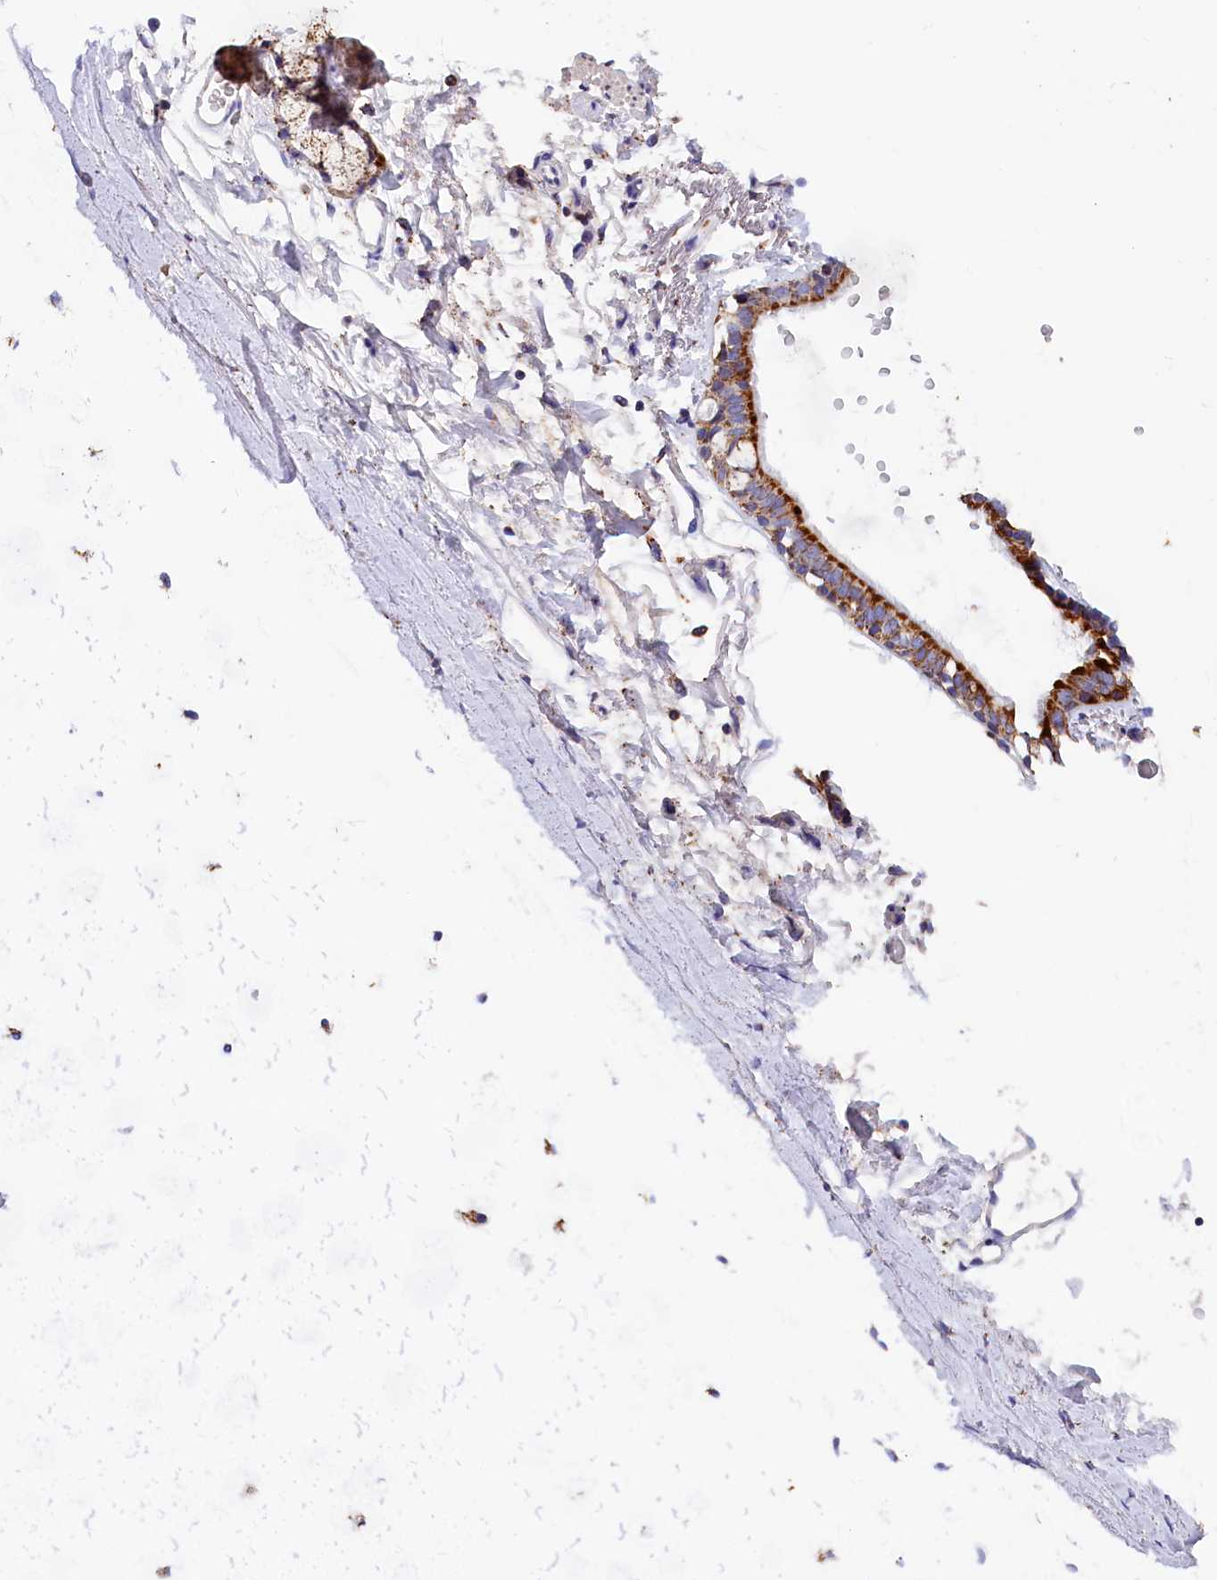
{"staining": {"intensity": "negative", "quantity": "none", "location": "none"}, "tissue": "adipose tissue", "cell_type": "Adipocytes", "image_type": "normal", "snomed": [{"axis": "morphology", "description": "Normal tissue, NOS"}, {"axis": "topography", "description": "Lymph node"}, {"axis": "topography", "description": "Bronchus"}], "caption": "Micrograph shows no protein expression in adipocytes of unremarkable adipose tissue. (DAB immunohistochemistry (IHC) visualized using brightfield microscopy, high magnification).", "gene": "ABAT", "patient": {"sex": "male", "age": 63}}